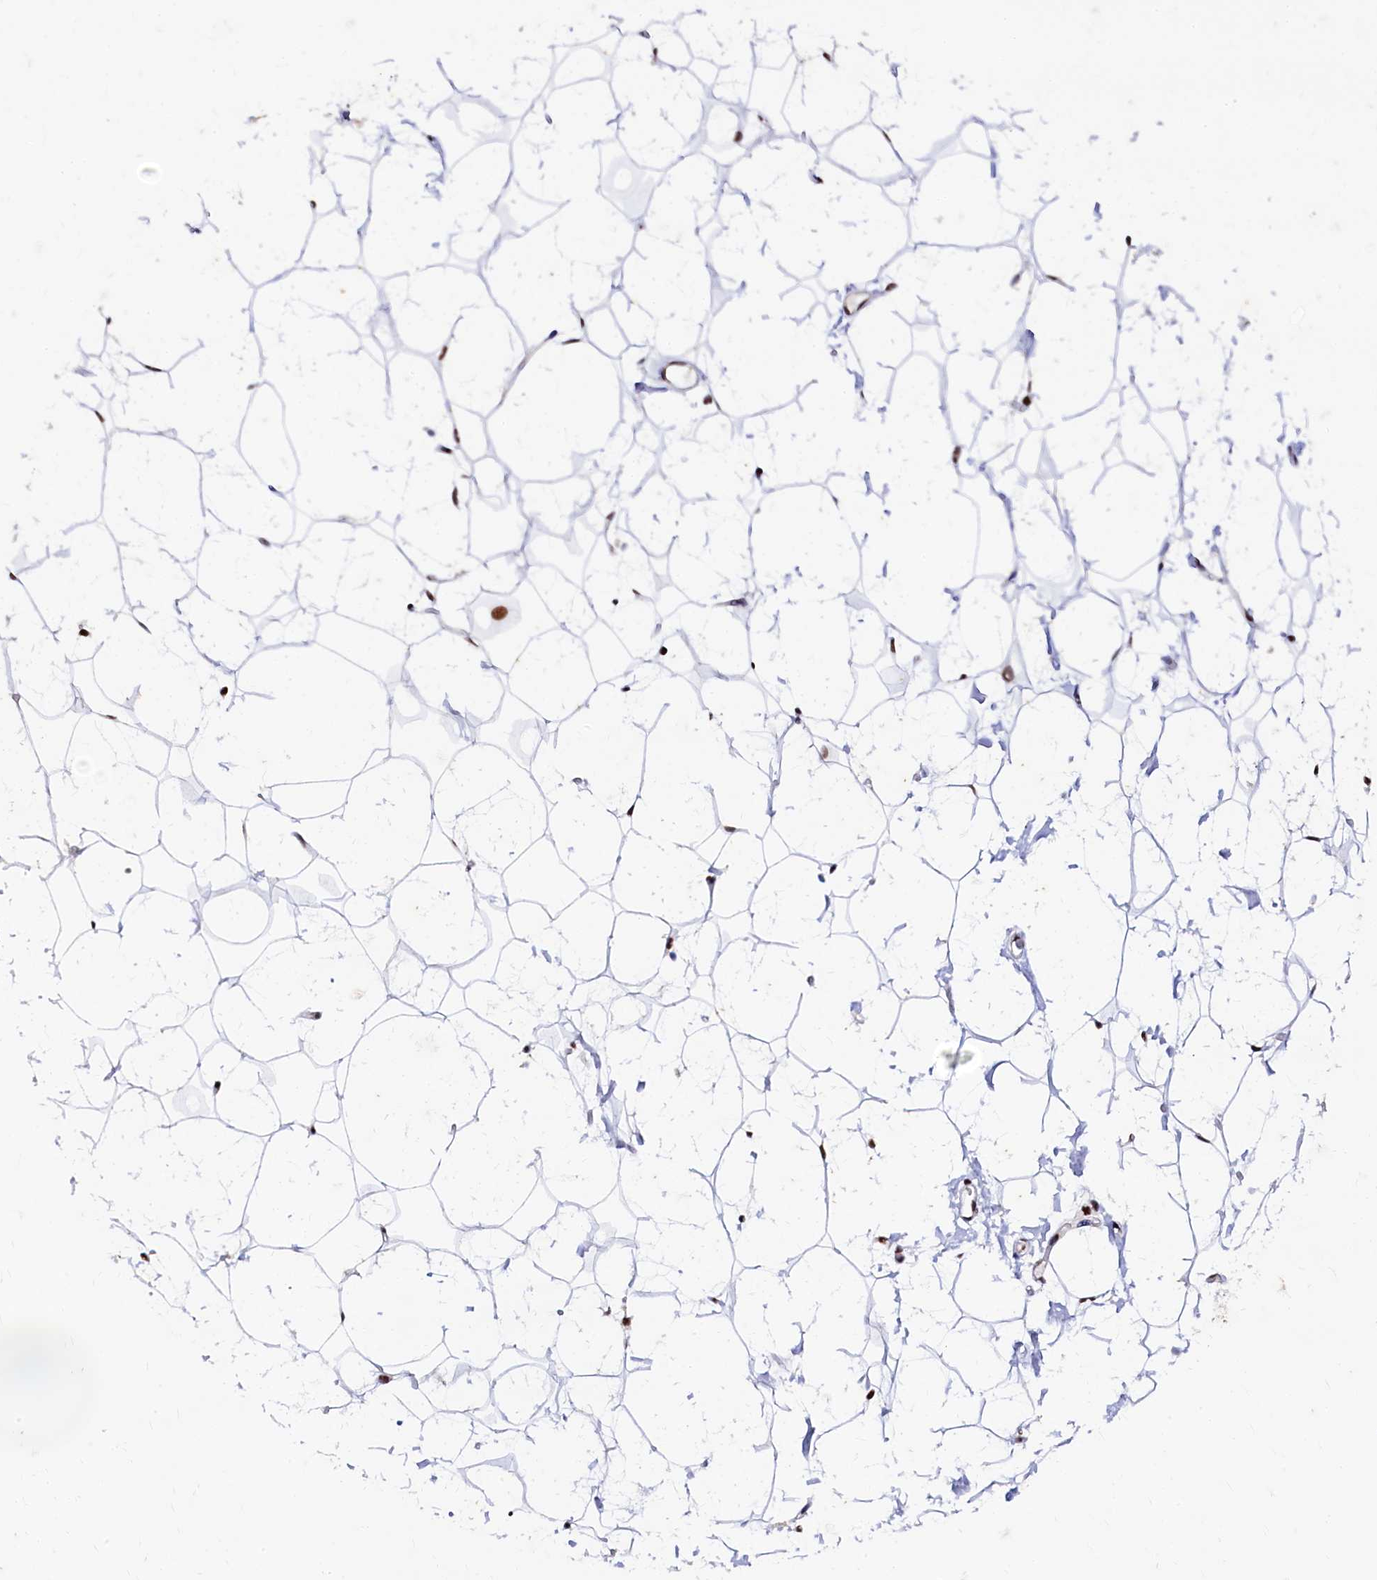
{"staining": {"intensity": "strong", "quantity": ">75%", "location": "nuclear"}, "tissue": "adipose tissue", "cell_type": "Adipocytes", "image_type": "normal", "snomed": [{"axis": "morphology", "description": "Normal tissue, NOS"}, {"axis": "topography", "description": "Breast"}], "caption": "Immunohistochemical staining of unremarkable adipose tissue exhibits strong nuclear protein positivity in about >75% of adipocytes.", "gene": "CPSF7", "patient": {"sex": "female", "age": 26}}